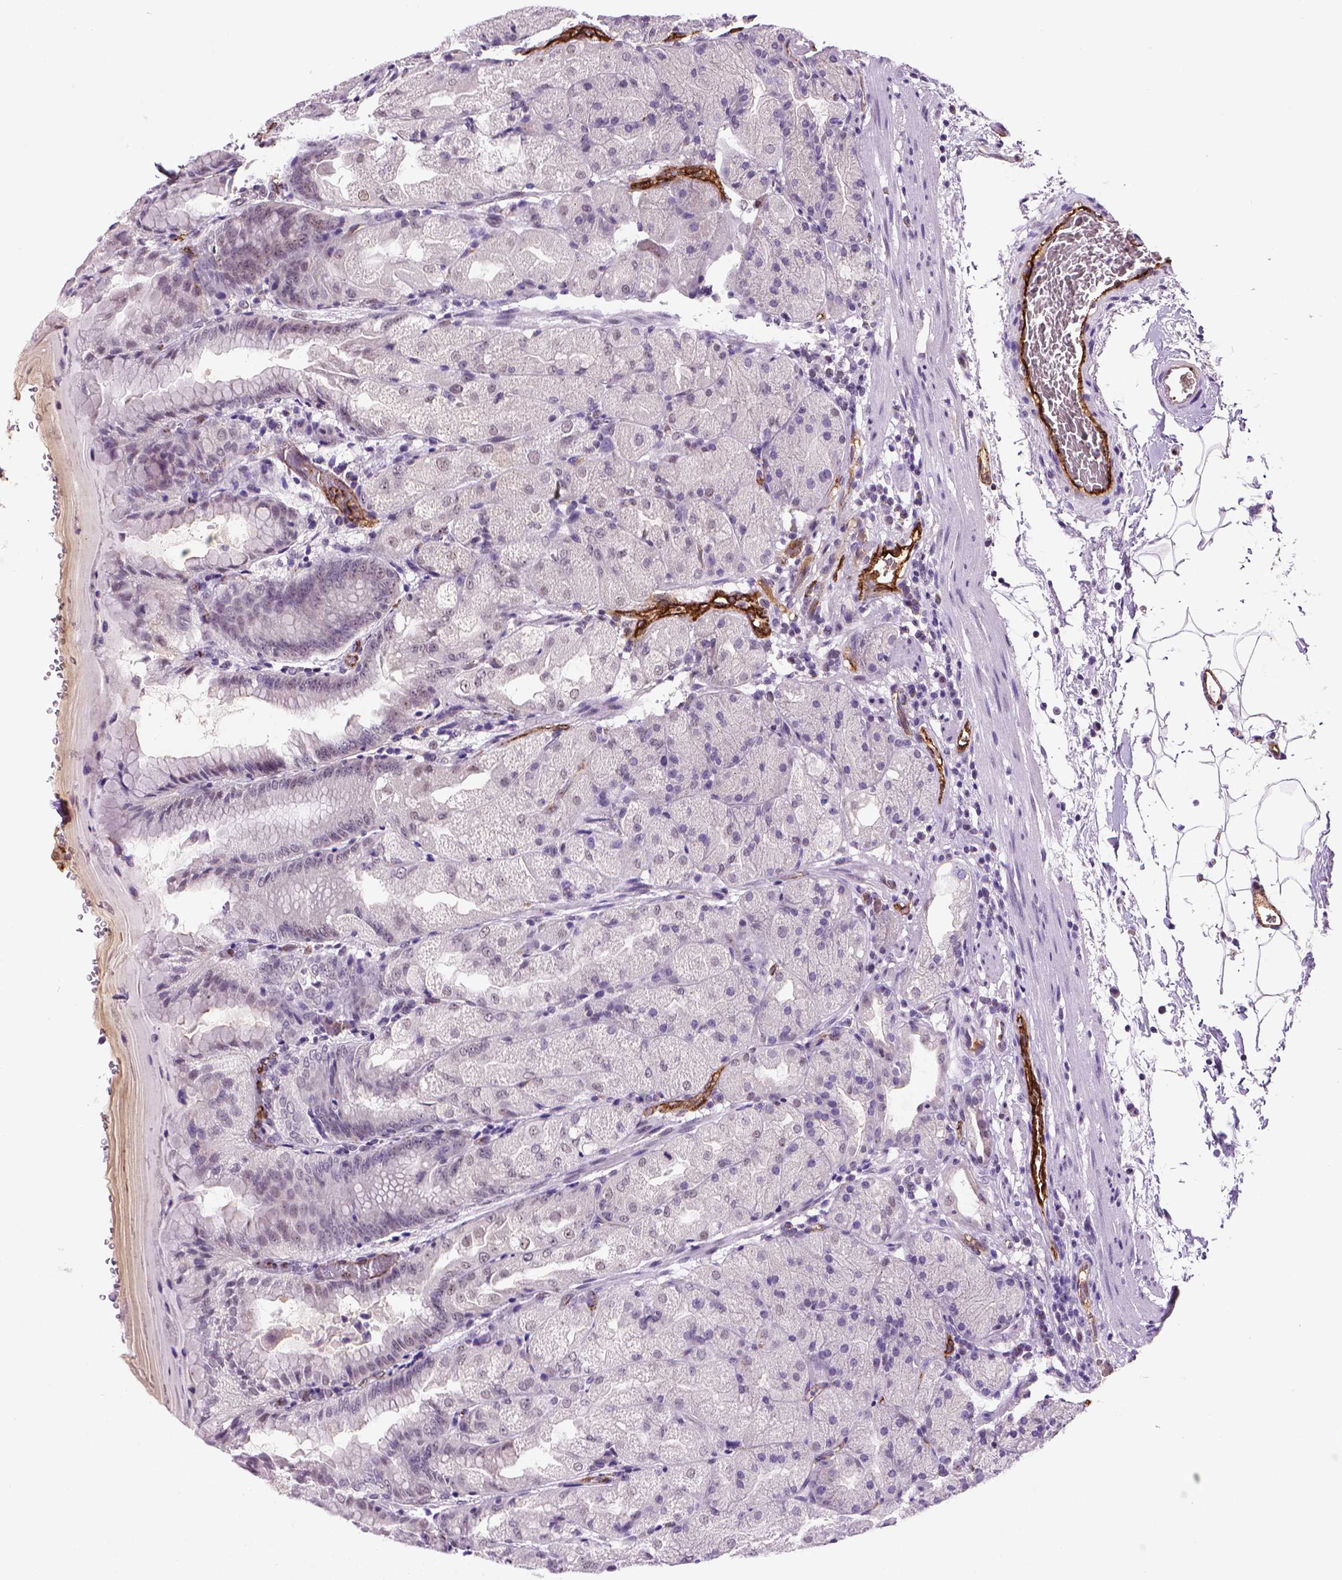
{"staining": {"intensity": "negative", "quantity": "none", "location": "none"}, "tissue": "stomach", "cell_type": "Glandular cells", "image_type": "normal", "snomed": [{"axis": "morphology", "description": "Normal tissue, NOS"}, {"axis": "topography", "description": "Stomach, upper"}, {"axis": "topography", "description": "Stomach"}, {"axis": "topography", "description": "Stomach, lower"}], "caption": "This is an immunohistochemistry (IHC) micrograph of normal stomach. There is no expression in glandular cells.", "gene": "VWF", "patient": {"sex": "male", "age": 62}}